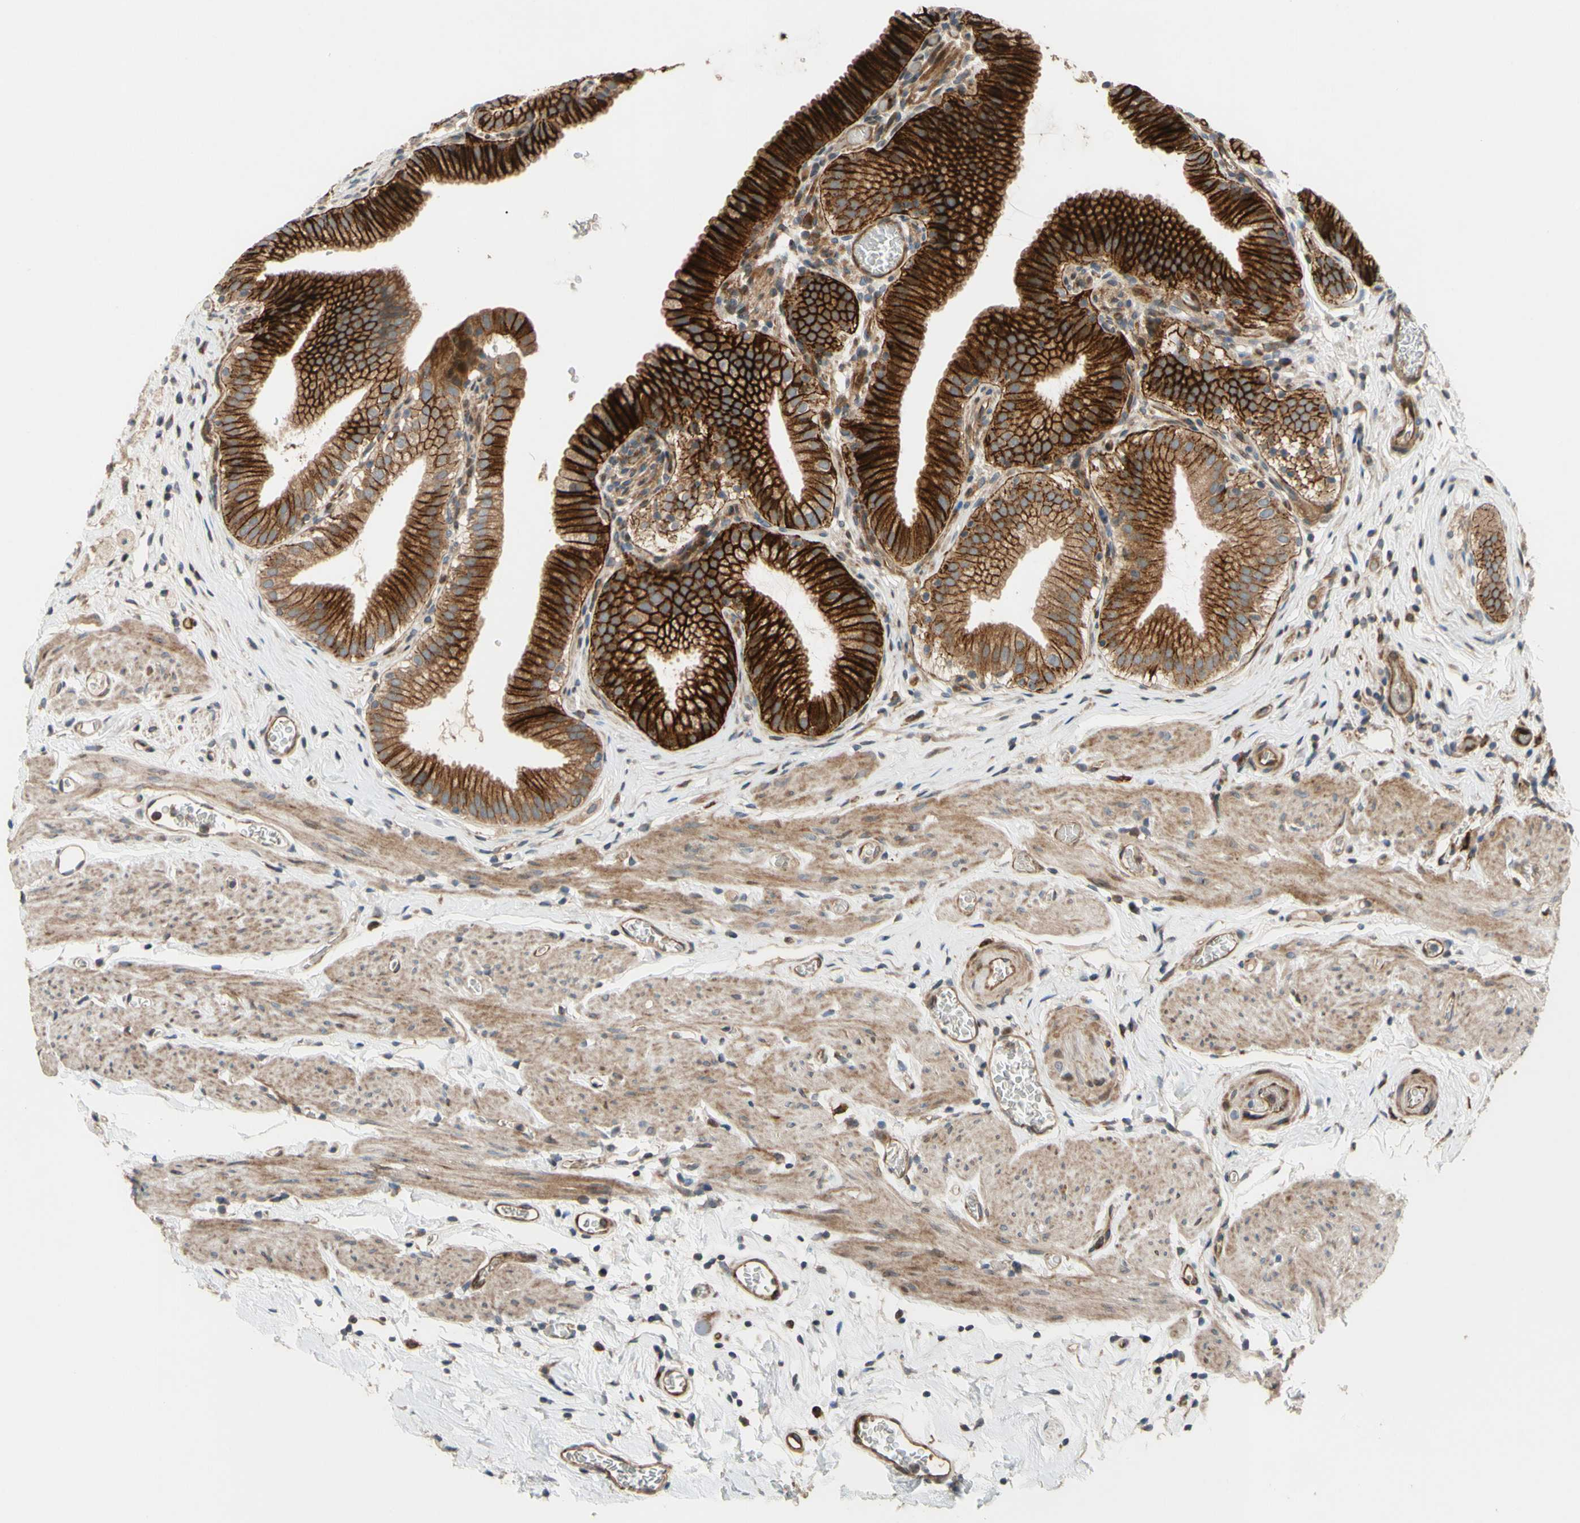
{"staining": {"intensity": "strong", "quantity": ">75%", "location": "cytoplasmic/membranous"}, "tissue": "gallbladder", "cell_type": "Glandular cells", "image_type": "normal", "snomed": [{"axis": "morphology", "description": "Normal tissue, NOS"}, {"axis": "topography", "description": "Gallbladder"}], "caption": "DAB (3,3'-diaminobenzidine) immunohistochemical staining of normal human gallbladder exhibits strong cytoplasmic/membranous protein expression in about >75% of glandular cells.", "gene": "SPTLC1", "patient": {"sex": "male", "age": 54}}